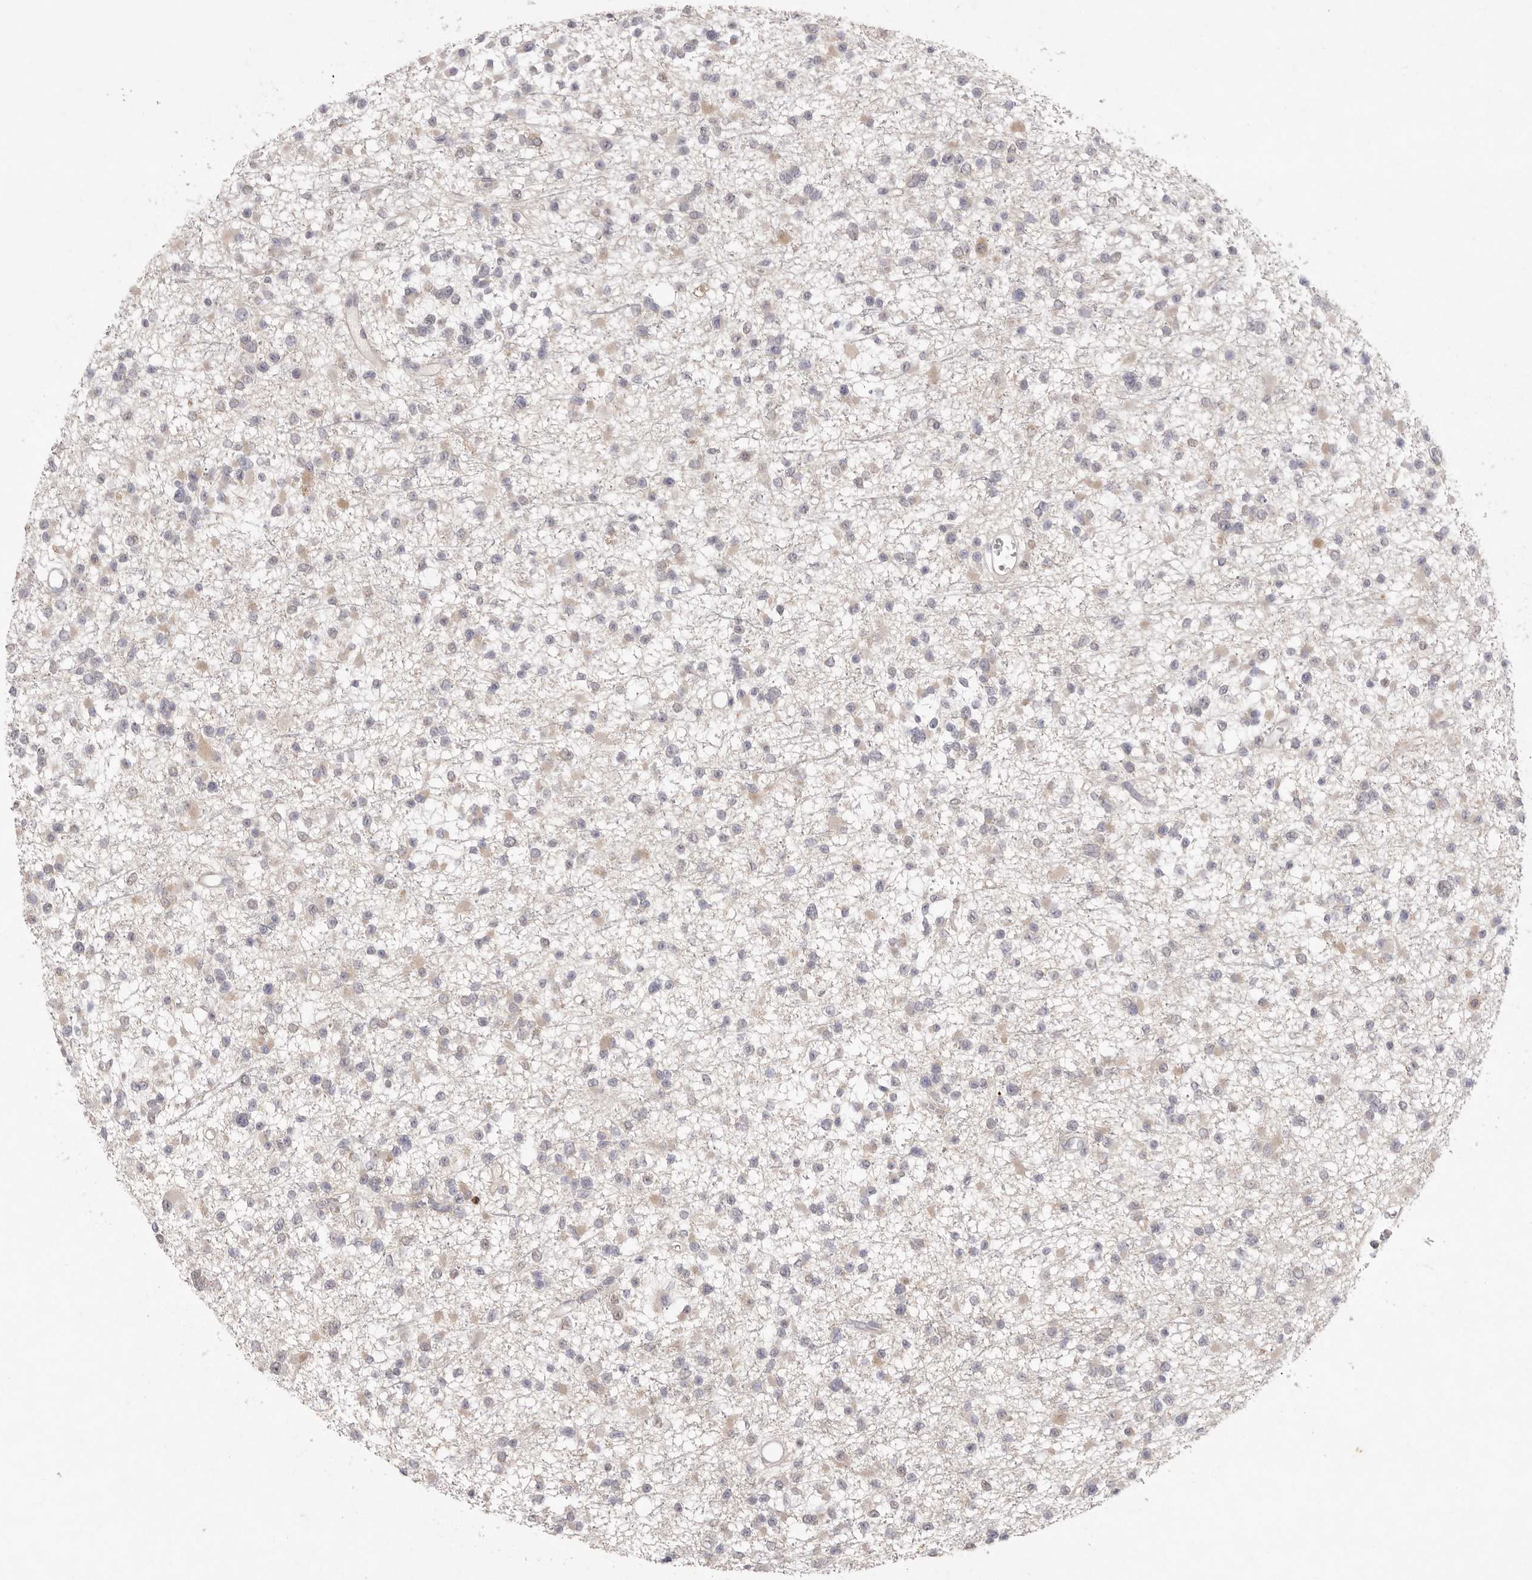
{"staining": {"intensity": "negative", "quantity": "none", "location": "none"}, "tissue": "glioma", "cell_type": "Tumor cells", "image_type": "cancer", "snomed": [{"axis": "morphology", "description": "Glioma, malignant, Low grade"}, {"axis": "topography", "description": "Brain"}], "caption": "Immunohistochemical staining of glioma displays no significant expression in tumor cells.", "gene": "TADA1", "patient": {"sex": "female", "age": 22}}